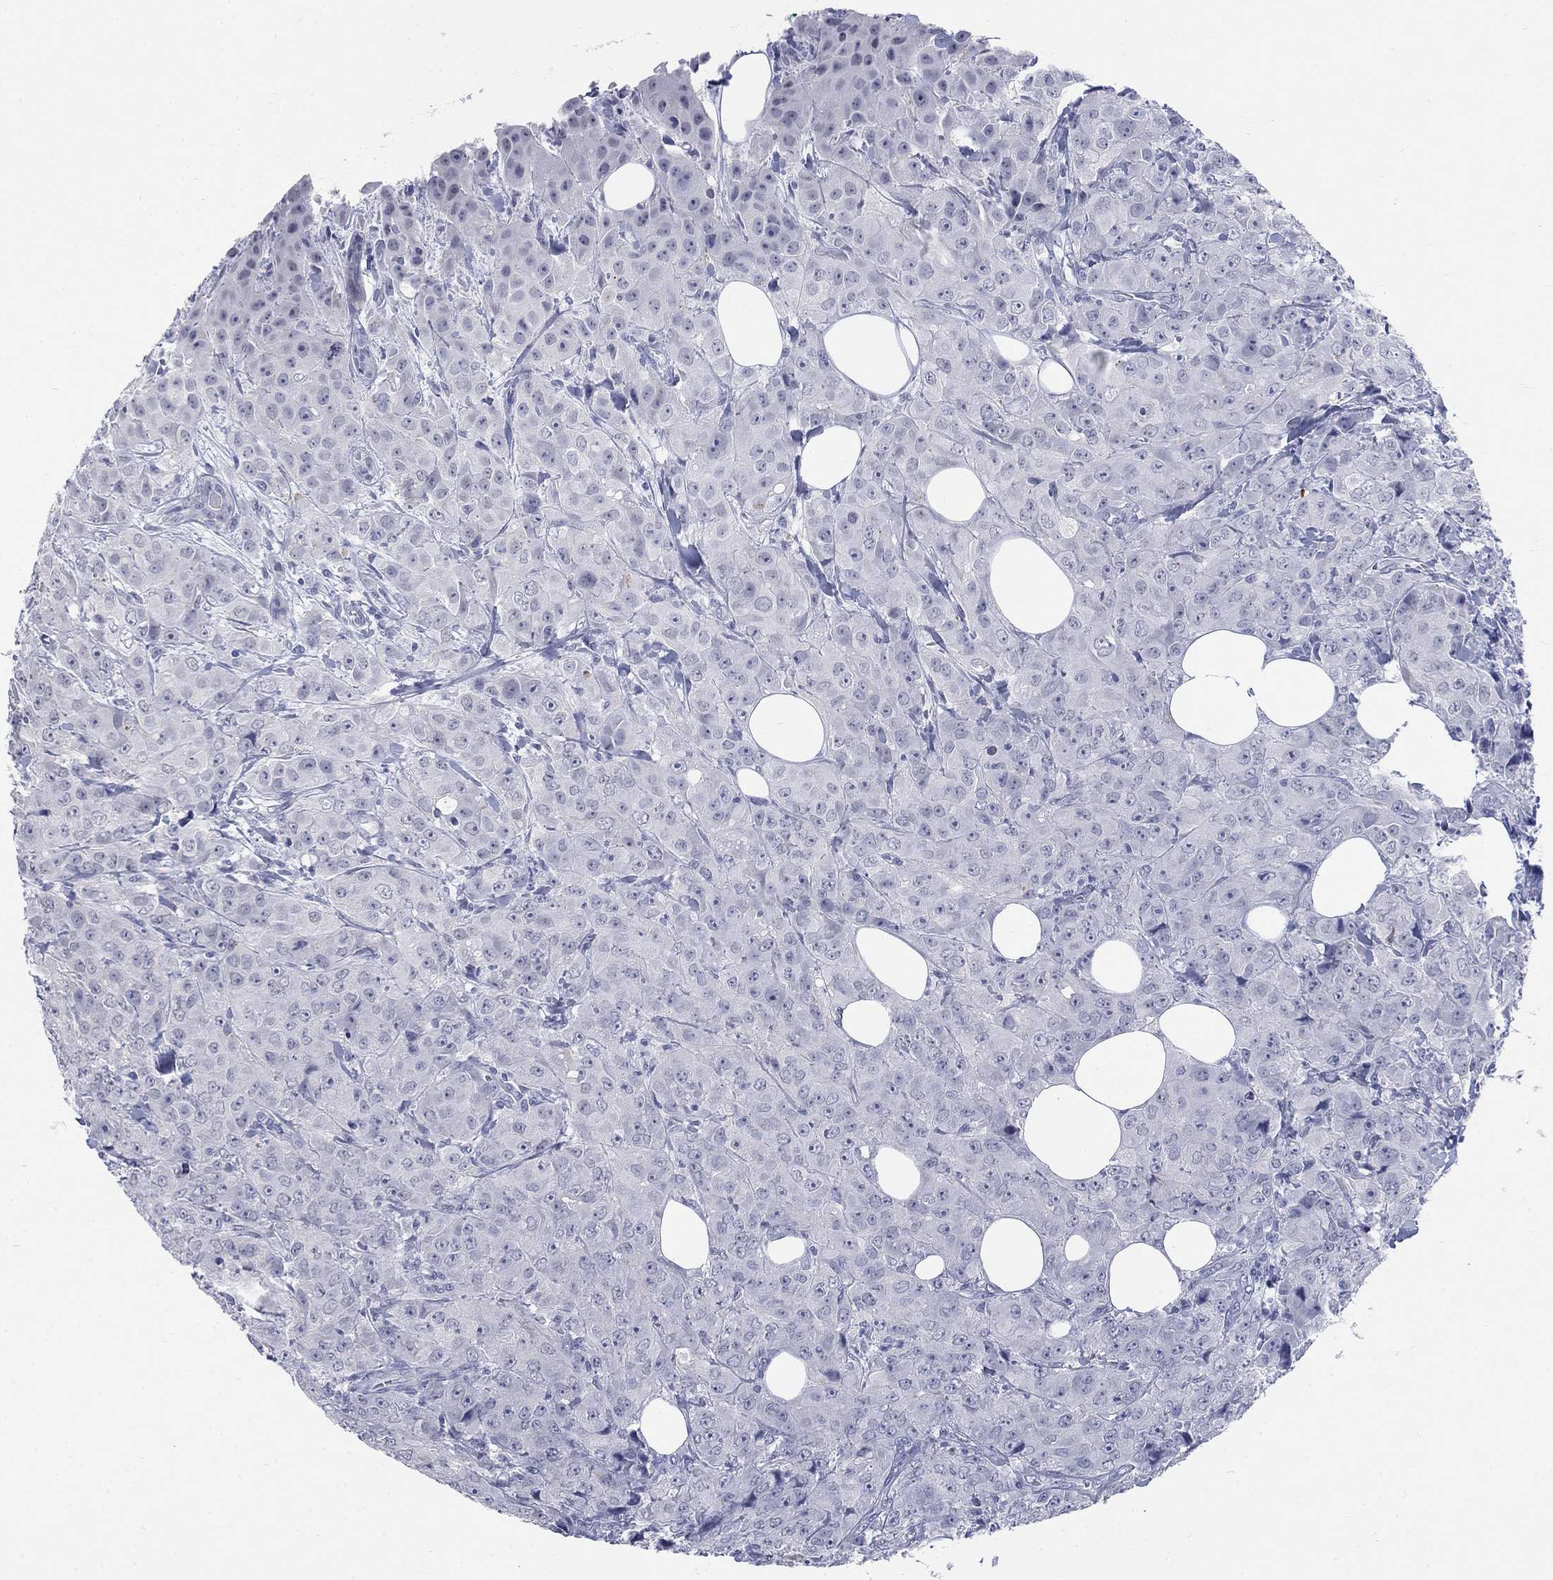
{"staining": {"intensity": "negative", "quantity": "none", "location": "none"}, "tissue": "breast cancer", "cell_type": "Tumor cells", "image_type": "cancer", "snomed": [{"axis": "morphology", "description": "Duct carcinoma"}, {"axis": "topography", "description": "Breast"}], "caption": "This is an IHC histopathology image of human infiltrating ductal carcinoma (breast). There is no staining in tumor cells.", "gene": "ECEL1", "patient": {"sex": "female", "age": 43}}